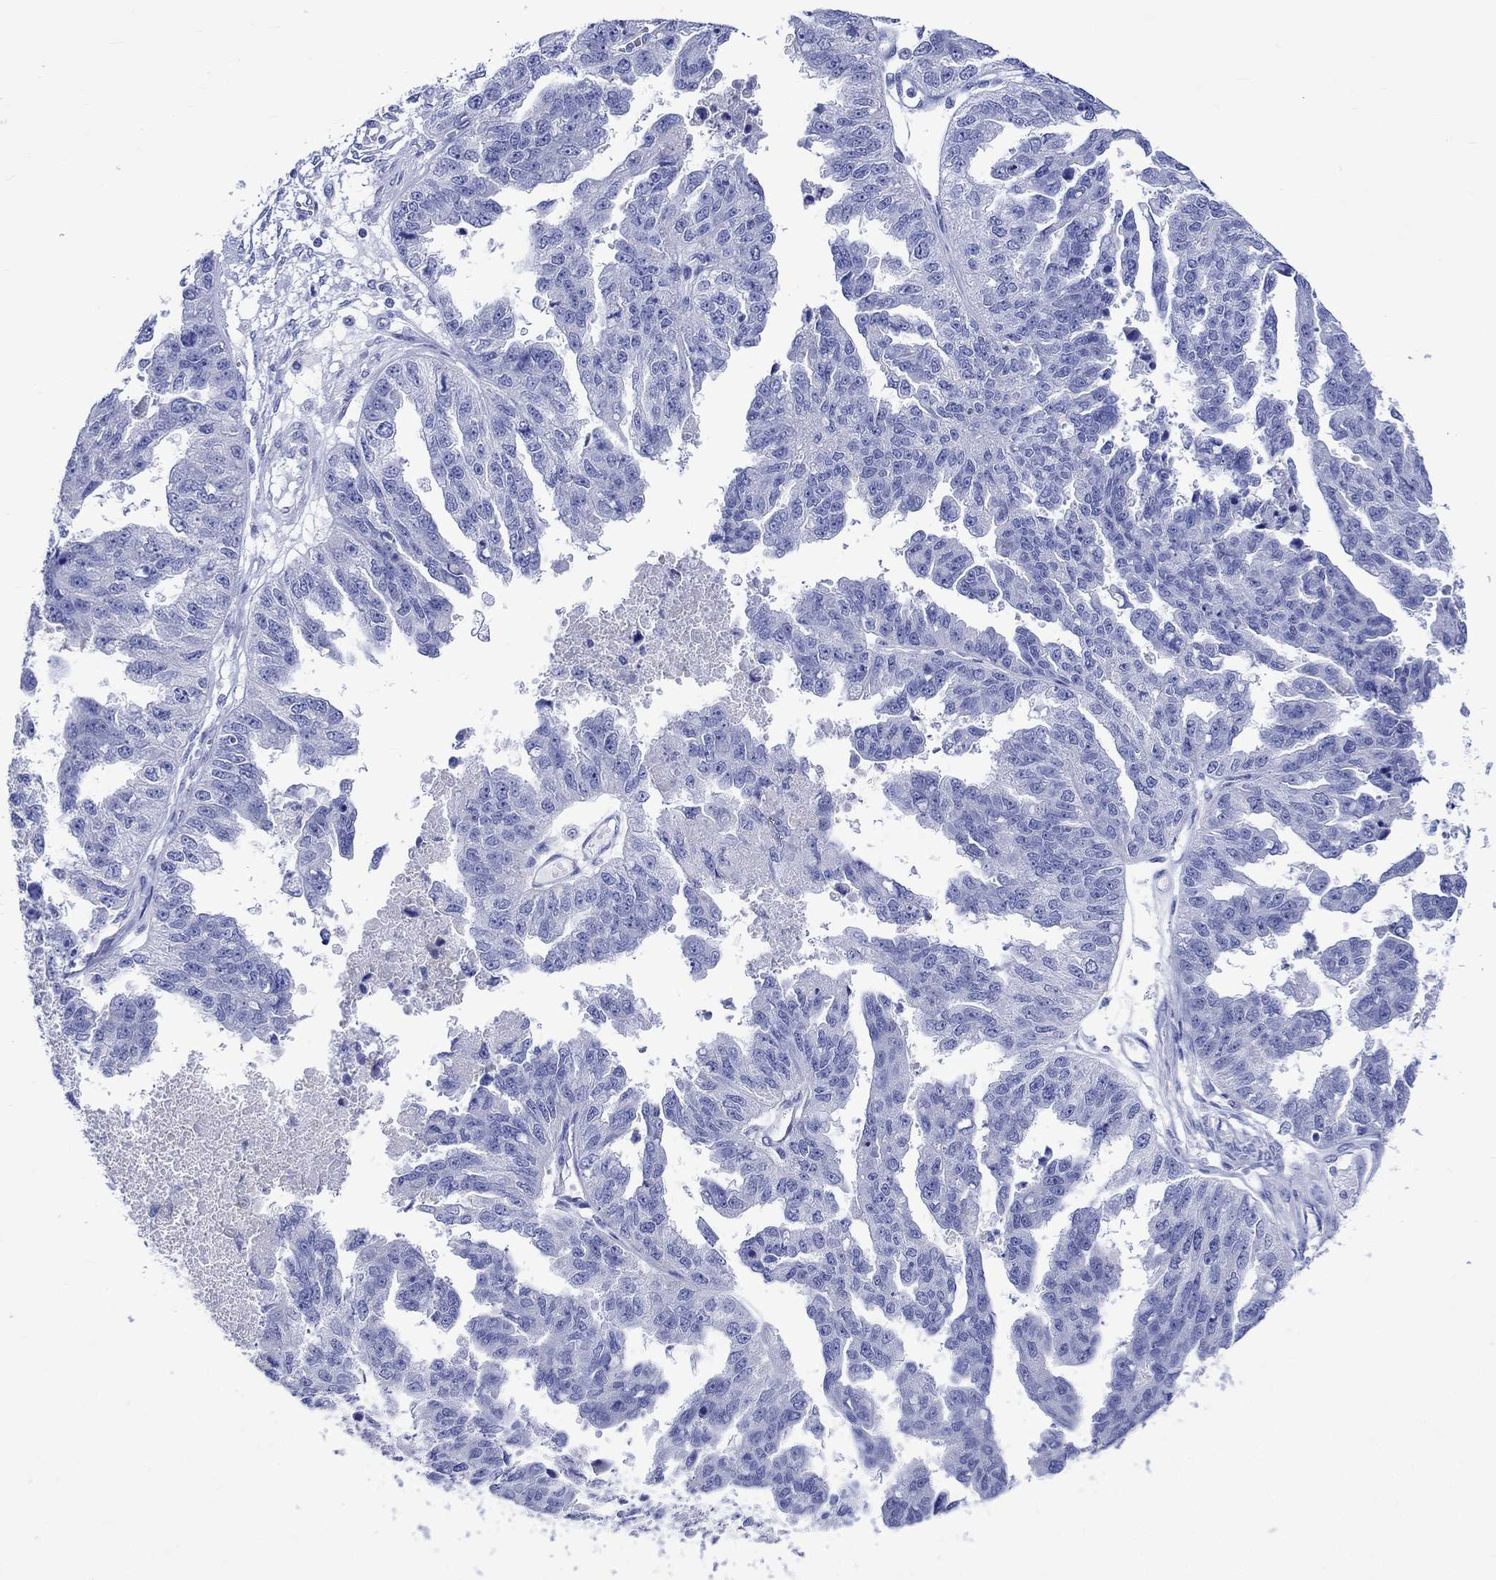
{"staining": {"intensity": "negative", "quantity": "none", "location": "none"}, "tissue": "ovarian cancer", "cell_type": "Tumor cells", "image_type": "cancer", "snomed": [{"axis": "morphology", "description": "Cystadenocarcinoma, serous, NOS"}, {"axis": "topography", "description": "Ovary"}], "caption": "Ovarian cancer (serous cystadenocarcinoma) was stained to show a protein in brown. There is no significant expression in tumor cells.", "gene": "HARBI1", "patient": {"sex": "female", "age": 58}}